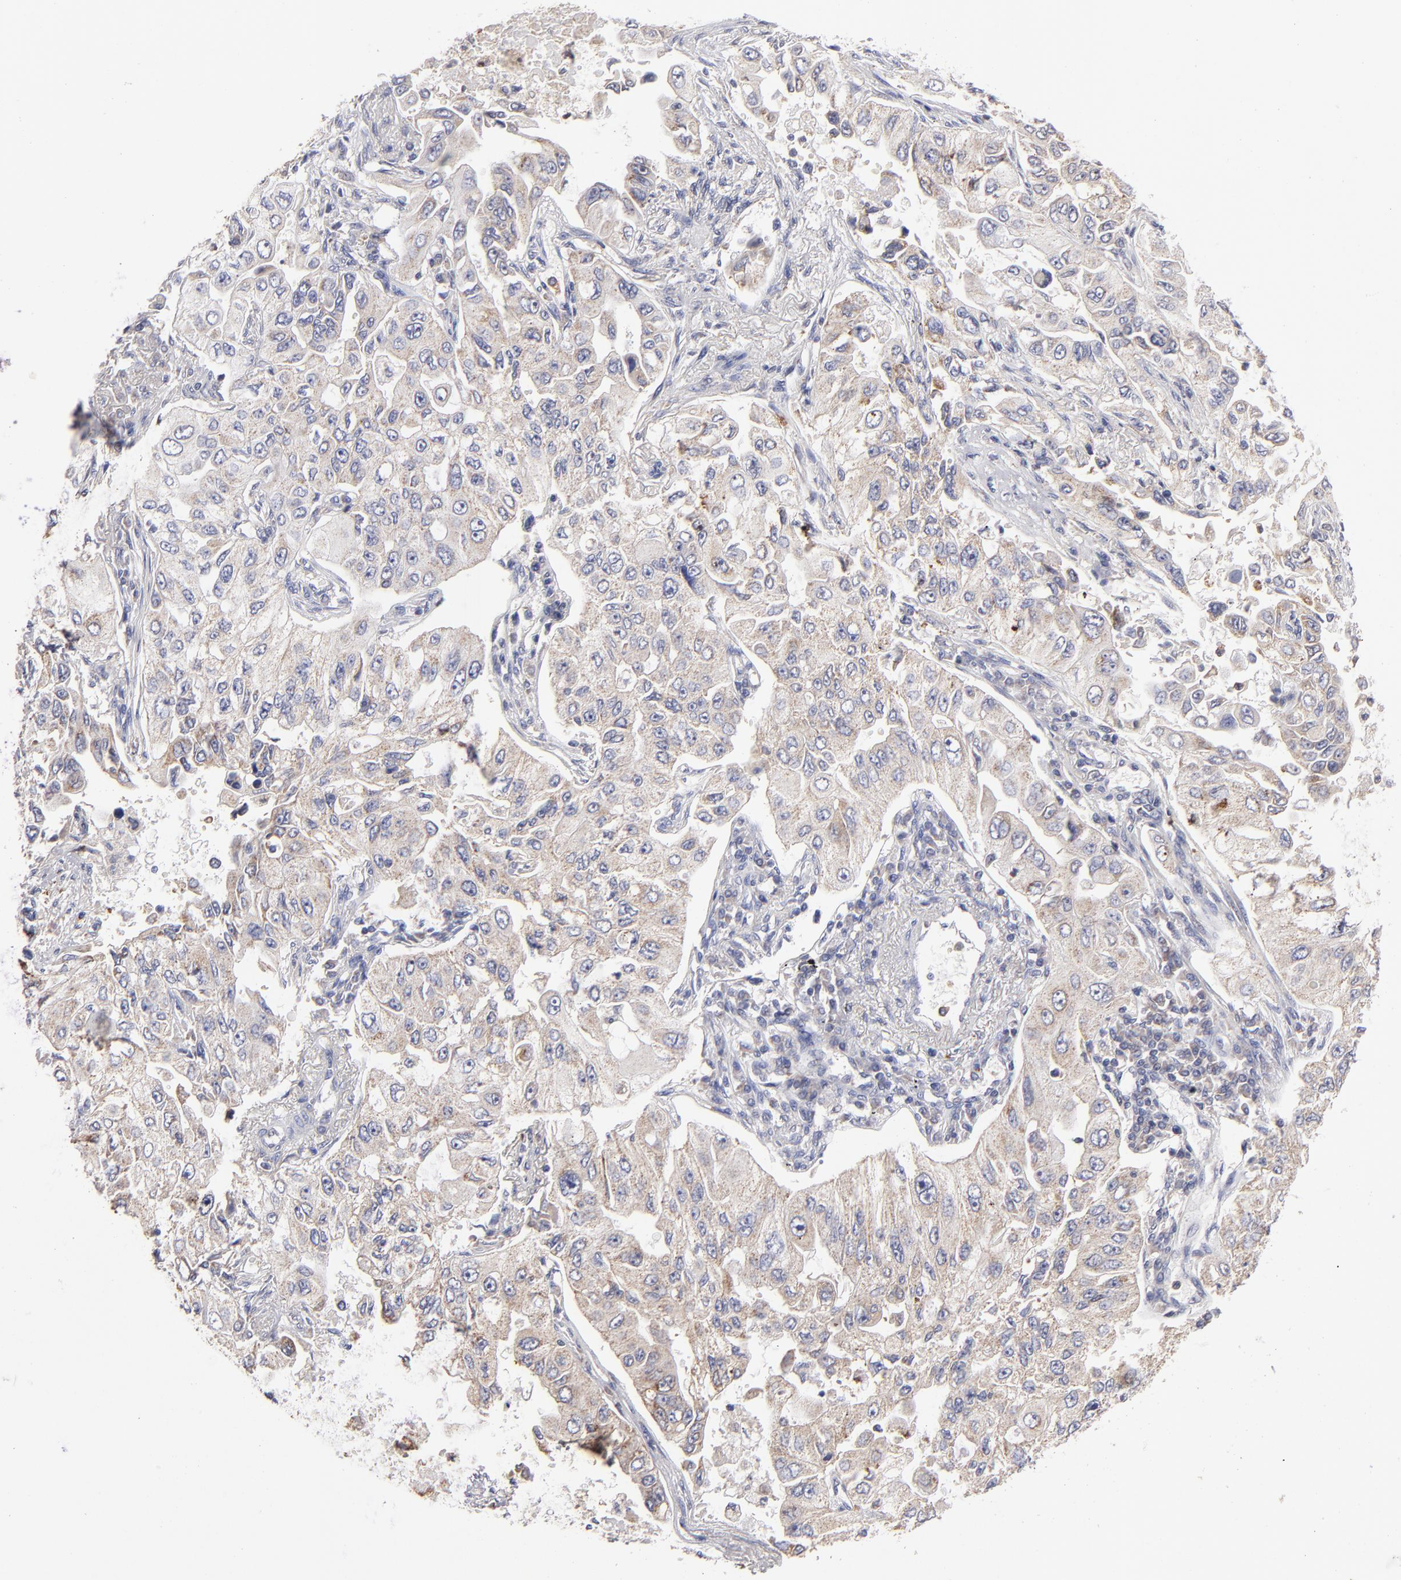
{"staining": {"intensity": "weak", "quantity": ">75%", "location": "cytoplasmic/membranous"}, "tissue": "lung cancer", "cell_type": "Tumor cells", "image_type": "cancer", "snomed": [{"axis": "morphology", "description": "Adenocarcinoma, NOS"}, {"axis": "topography", "description": "Lung"}], "caption": "IHC staining of lung adenocarcinoma, which demonstrates low levels of weak cytoplasmic/membranous staining in approximately >75% of tumor cells indicating weak cytoplasmic/membranous protein expression. The staining was performed using DAB (3,3'-diaminobenzidine) (brown) for protein detection and nuclei were counterstained in hematoxylin (blue).", "gene": "FGR", "patient": {"sex": "male", "age": 84}}